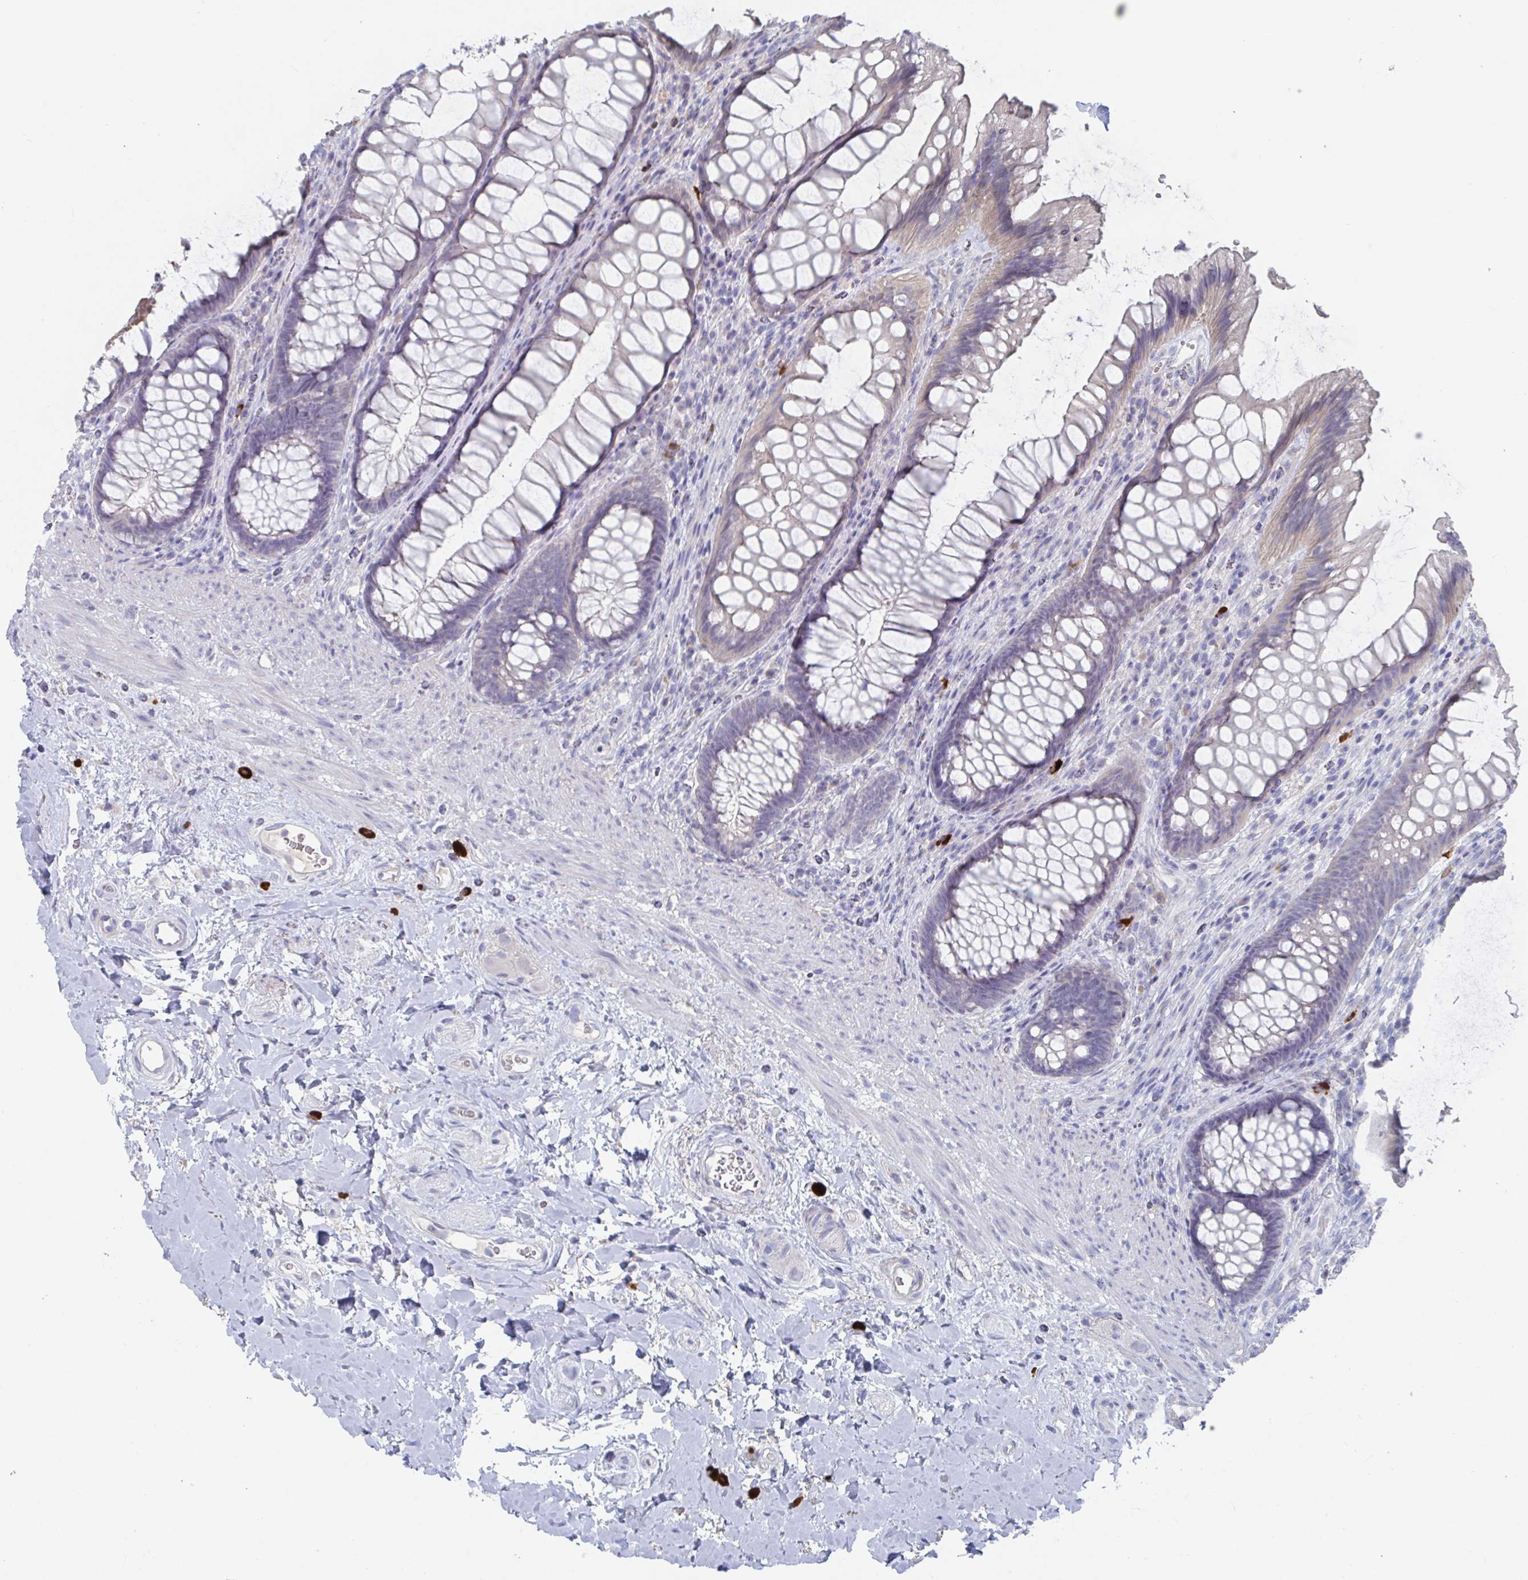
{"staining": {"intensity": "weak", "quantity": "<25%", "location": "cytoplasmic/membranous"}, "tissue": "rectum", "cell_type": "Glandular cells", "image_type": "normal", "snomed": [{"axis": "morphology", "description": "Normal tissue, NOS"}, {"axis": "topography", "description": "Rectum"}], "caption": "This histopathology image is of unremarkable rectum stained with IHC to label a protein in brown with the nuclei are counter-stained blue. There is no expression in glandular cells.", "gene": "KCNK5", "patient": {"sex": "male", "age": 53}}